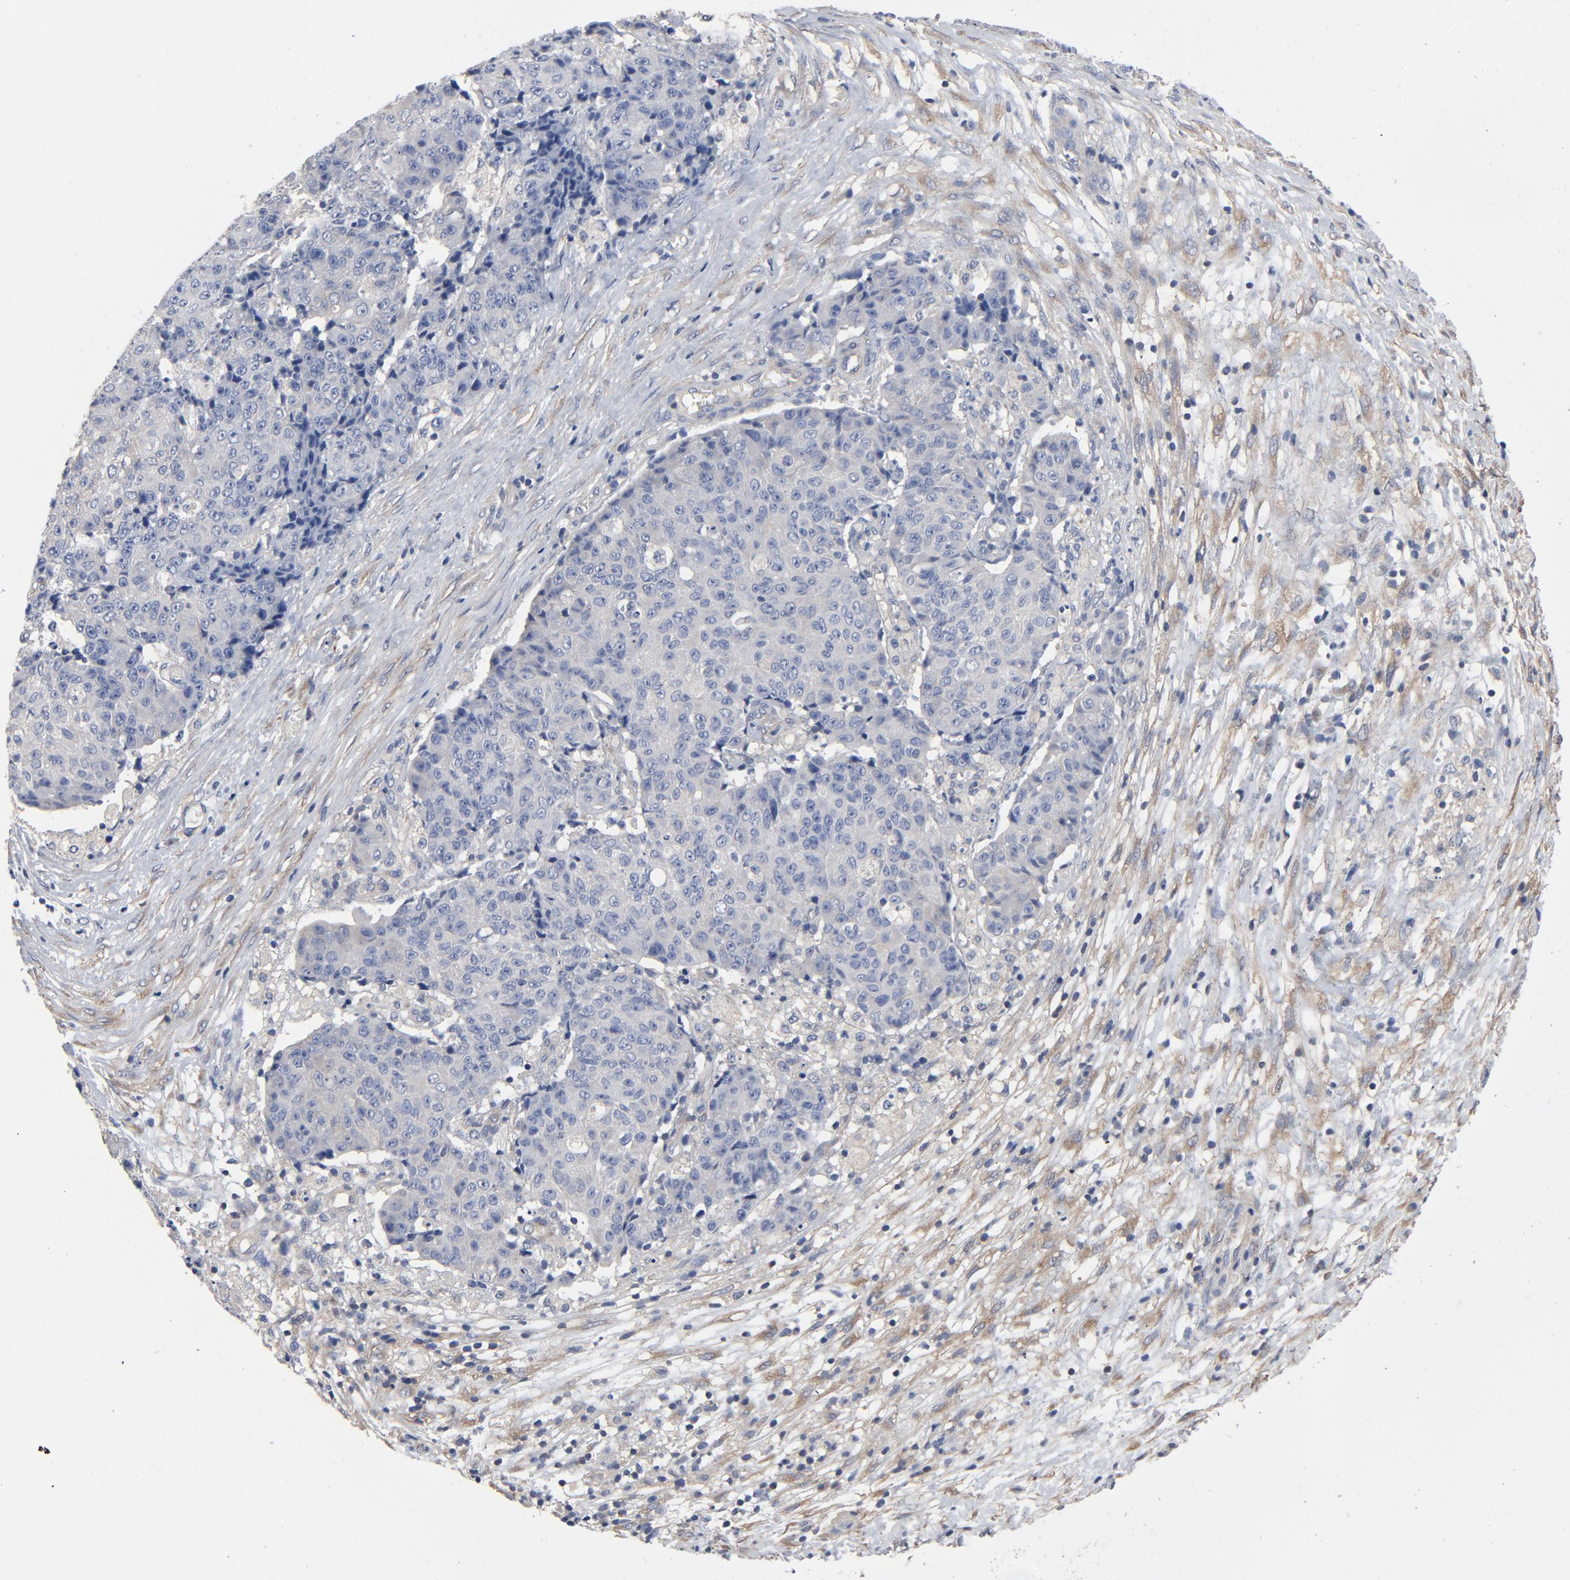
{"staining": {"intensity": "negative", "quantity": "none", "location": "none"}, "tissue": "ovarian cancer", "cell_type": "Tumor cells", "image_type": "cancer", "snomed": [{"axis": "morphology", "description": "Carcinoma, endometroid"}, {"axis": "topography", "description": "Ovary"}], "caption": "An immunohistochemistry image of endometroid carcinoma (ovarian) is shown. There is no staining in tumor cells of endometroid carcinoma (ovarian).", "gene": "DYNLT3", "patient": {"sex": "female", "age": 42}}